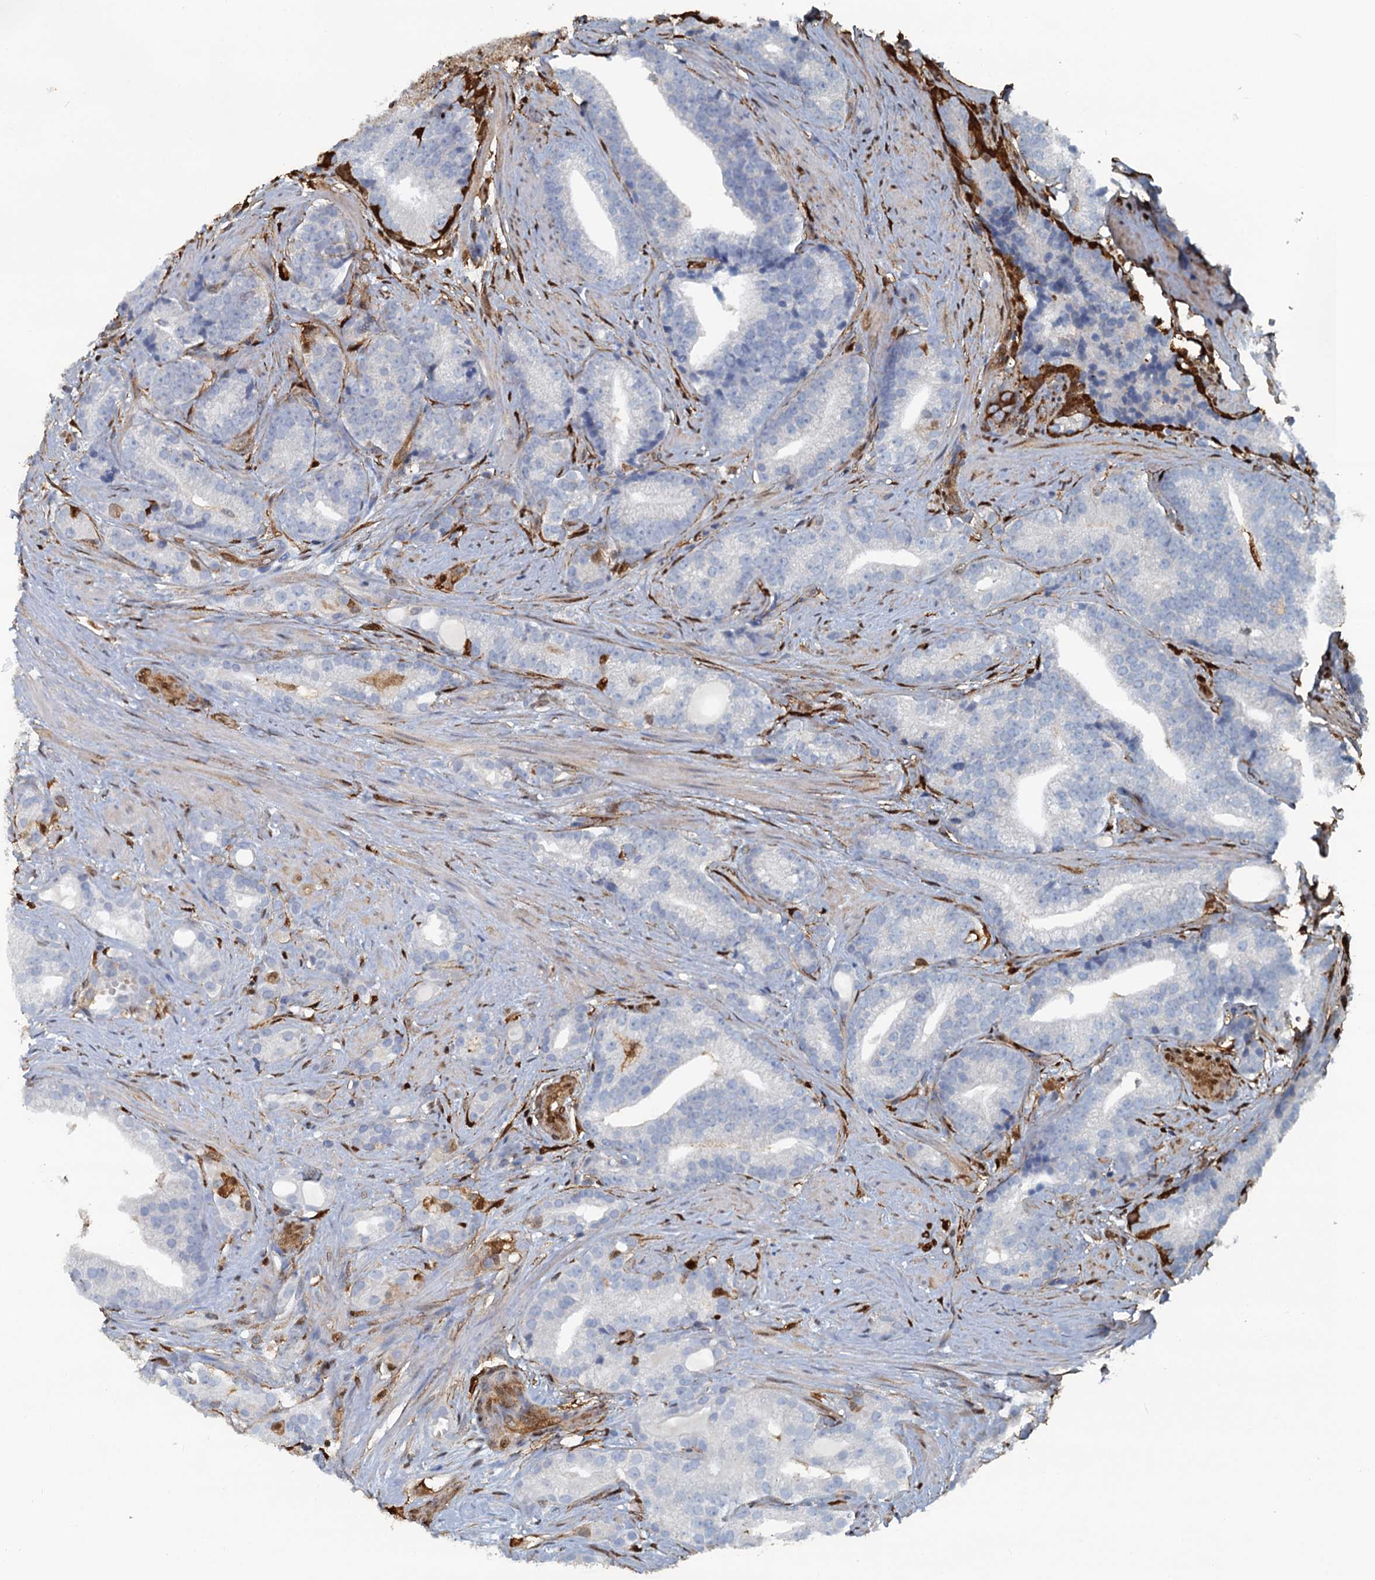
{"staining": {"intensity": "negative", "quantity": "none", "location": "none"}, "tissue": "prostate cancer", "cell_type": "Tumor cells", "image_type": "cancer", "snomed": [{"axis": "morphology", "description": "Adenocarcinoma, Low grade"}, {"axis": "topography", "description": "Prostate"}], "caption": "IHC histopathology image of neoplastic tissue: low-grade adenocarcinoma (prostate) stained with DAB exhibits no significant protein staining in tumor cells. (DAB immunohistochemistry (IHC) with hematoxylin counter stain).", "gene": "S100A6", "patient": {"sex": "male", "age": 71}}